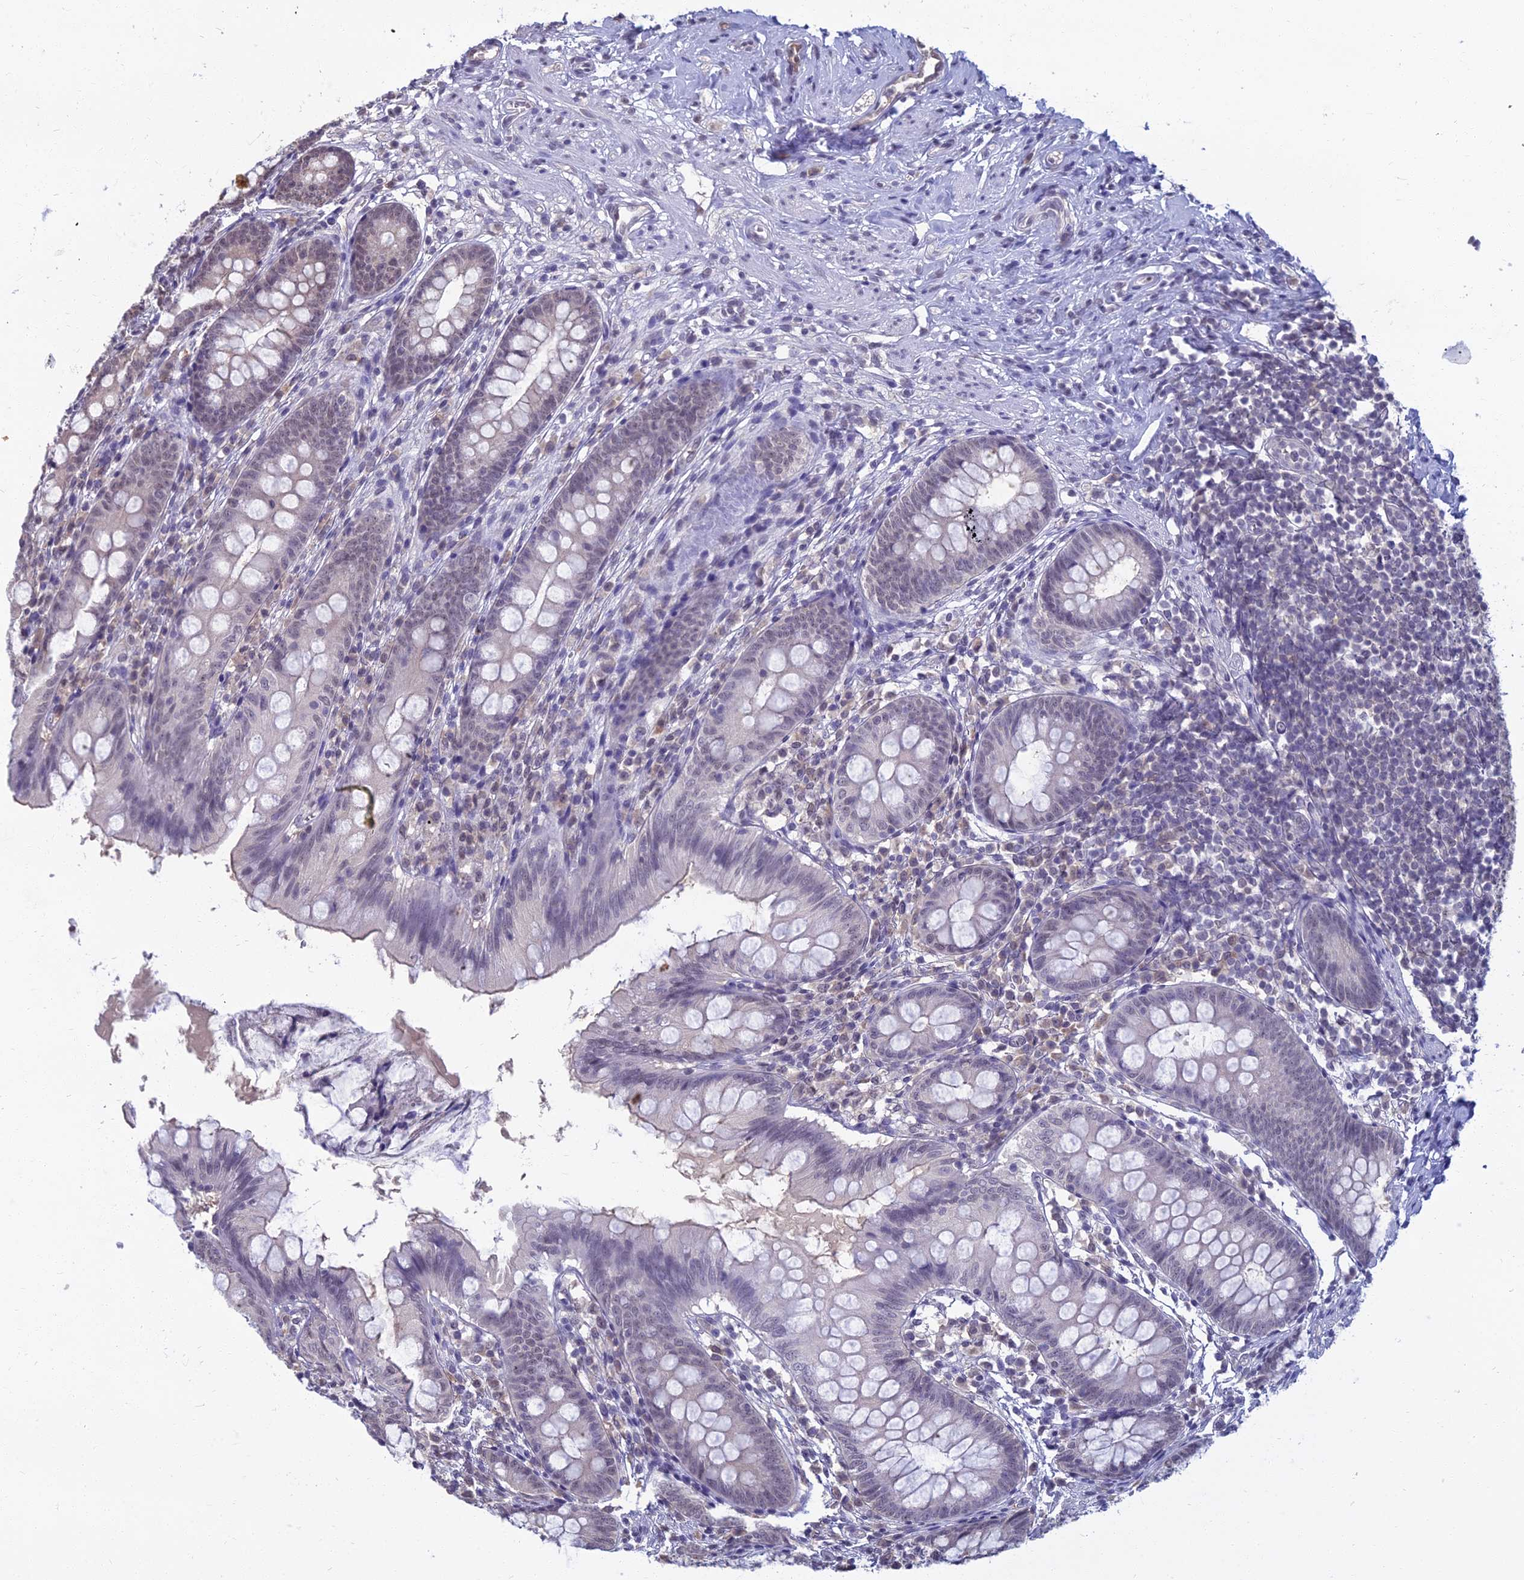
{"staining": {"intensity": "weak", "quantity": "<25%", "location": "nuclear"}, "tissue": "appendix", "cell_type": "Glandular cells", "image_type": "normal", "snomed": [{"axis": "morphology", "description": "Normal tissue, NOS"}, {"axis": "topography", "description": "Appendix"}], "caption": "This is an IHC micrograph of benign human appendix. There is no staining in glandular cells.", "gene": "SRSF7", "patient": {"sex": "female", "age": 51}}